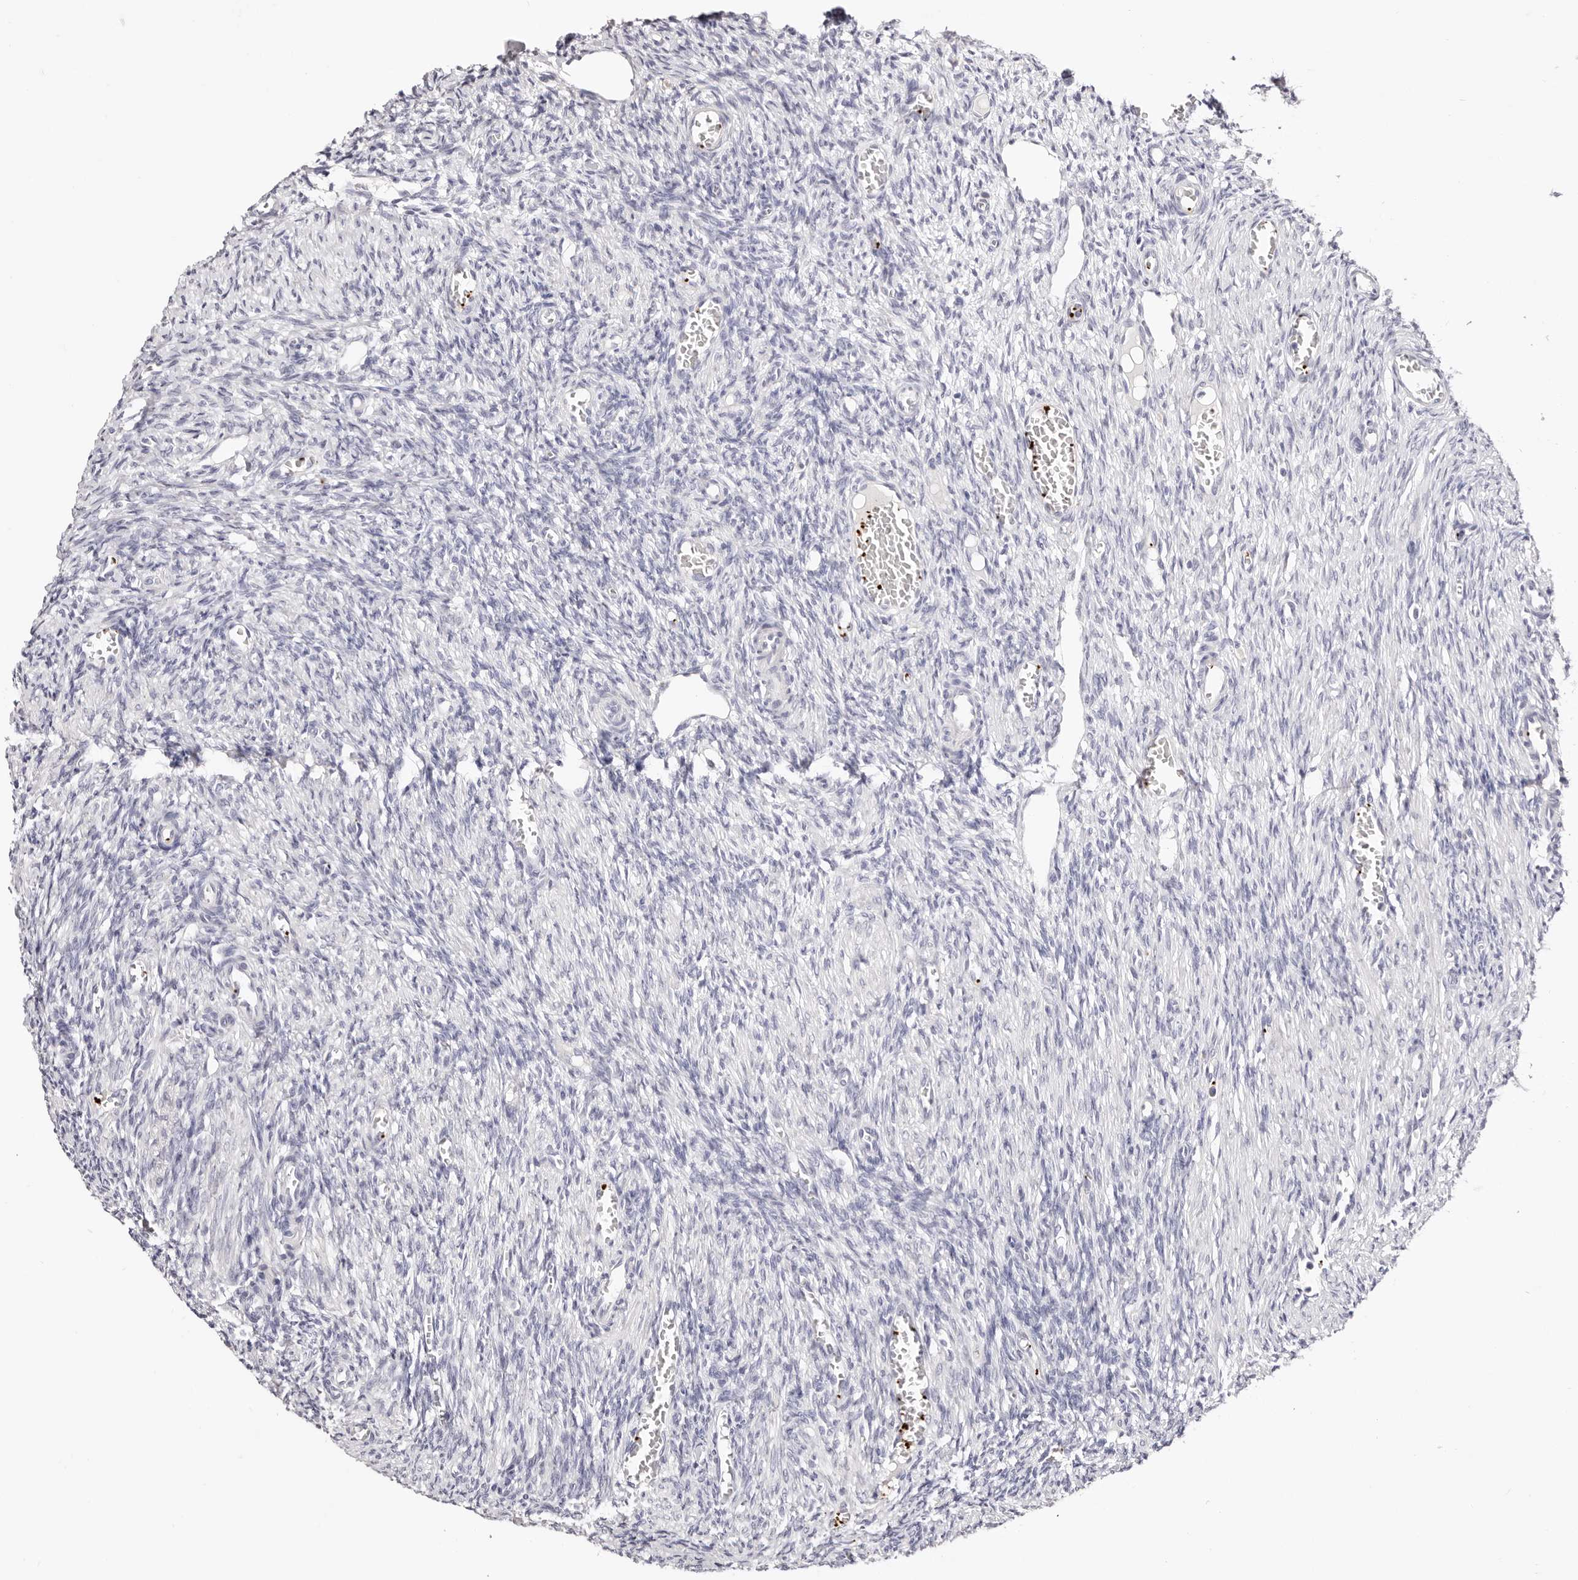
{"staining": {"intensity": "negative", "quantity": "none", "location": "none"}, "tissue": "ovary", "cell_type": "Ovarian stroma cells", "image_type": "normal", "snomed": [{"axis": "morphology", "description": "Normal tissue, NOS"}, {"axis": "topography", "description": "Ovary"}], "caption": "The histopathology image reveals no significant expression in ovarian stroma cells of ovary.", "gene": "PF4", "patient": {"sex": "female", "age": 27}}